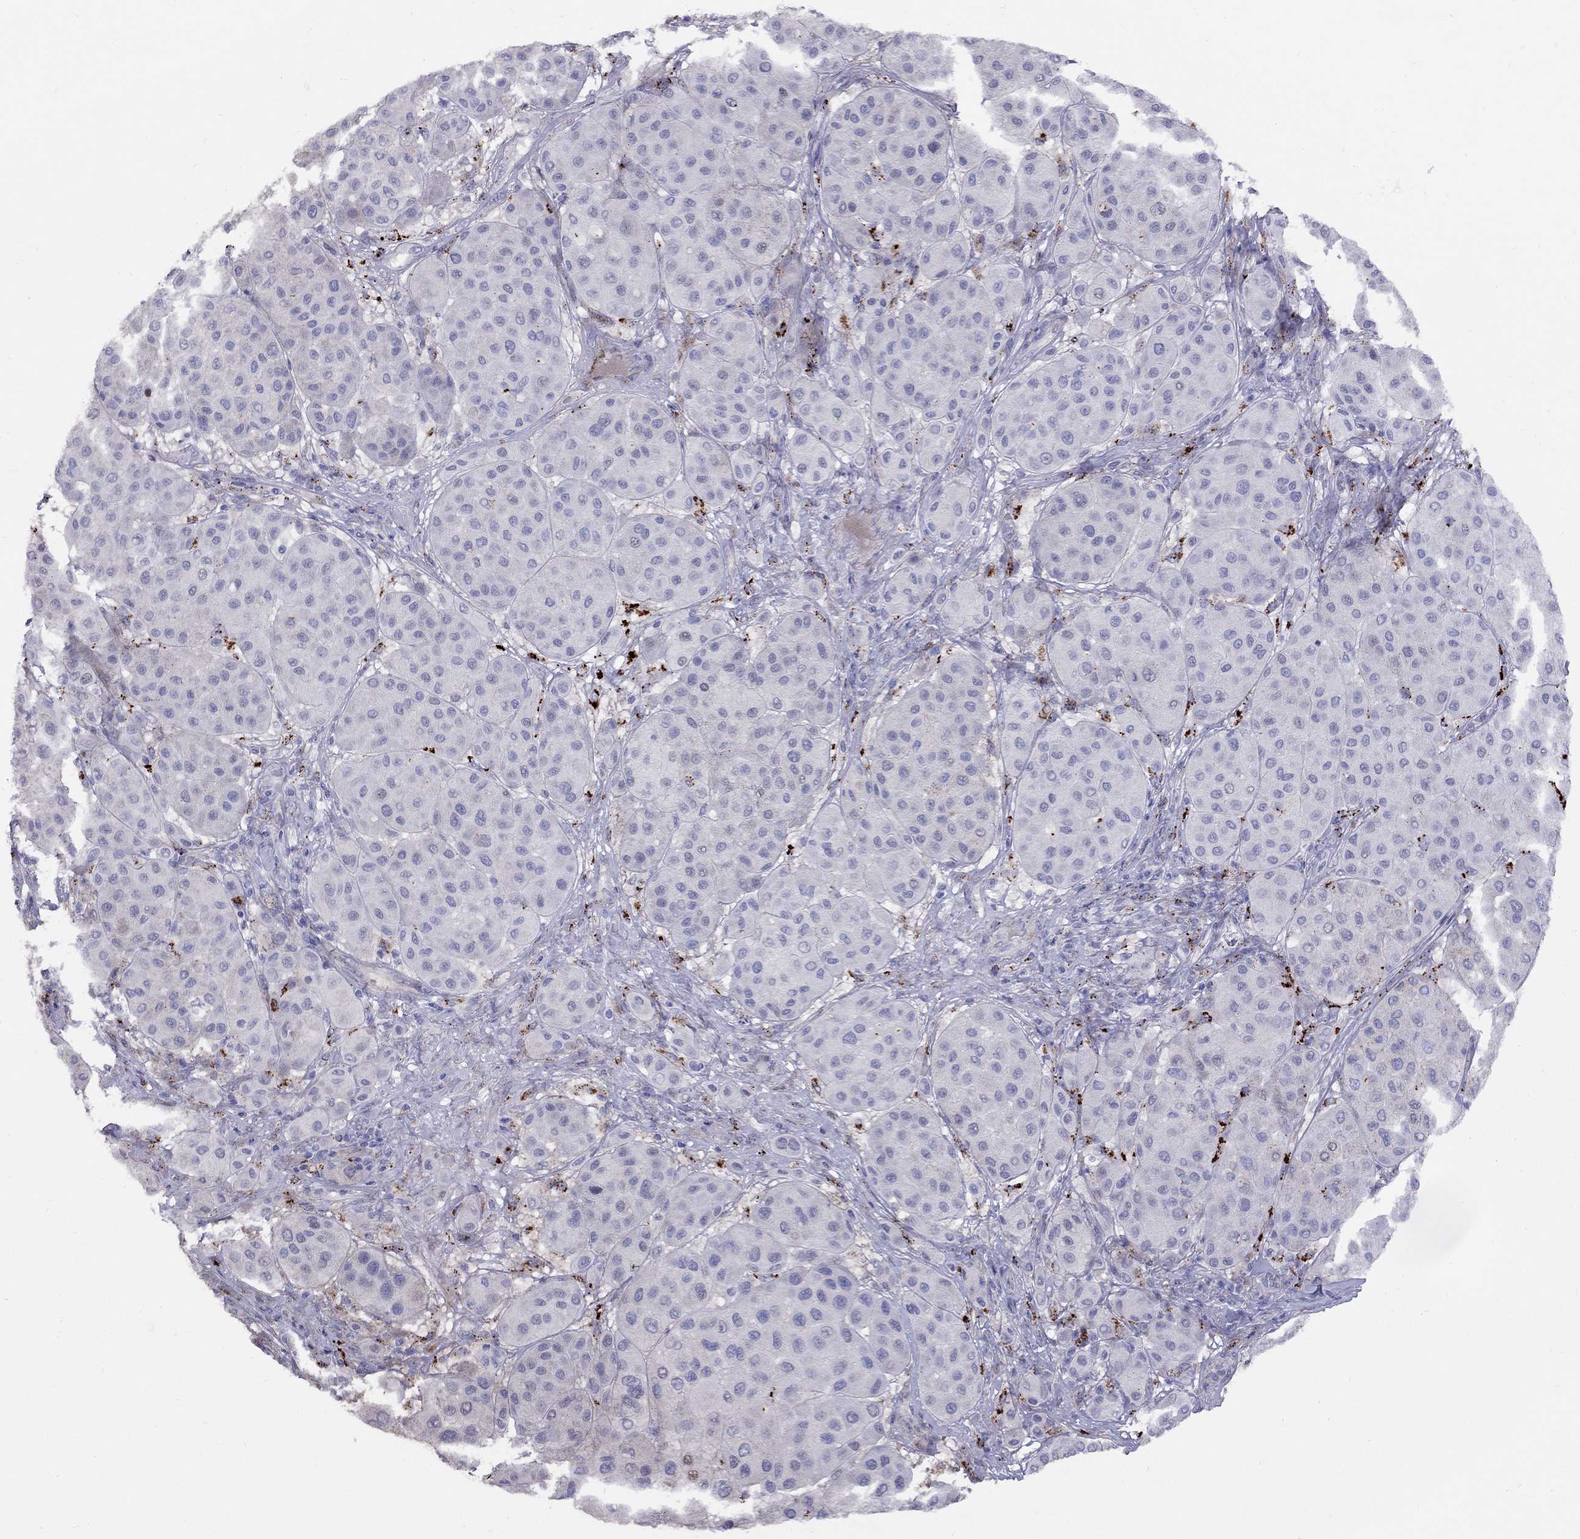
{"staining": {"intensity": "negative", "quantity": "none", "location": "none"}, "tissue": "melanoma", "cell_type": "Tumor cells", "image_type": "cancer", "snomed": [{"axis": "morphology", "description": "Malignant melanoma, Metastatic site"}, {"axis": "topography", "description": "Smooth muscle"}], "caption": "This is an immunohistochemistry histopathology image of human melanoma. There is no staining in tumor cells.", "gene": "MAGEB4", "patient": {"sex": "male", "age": 41}}